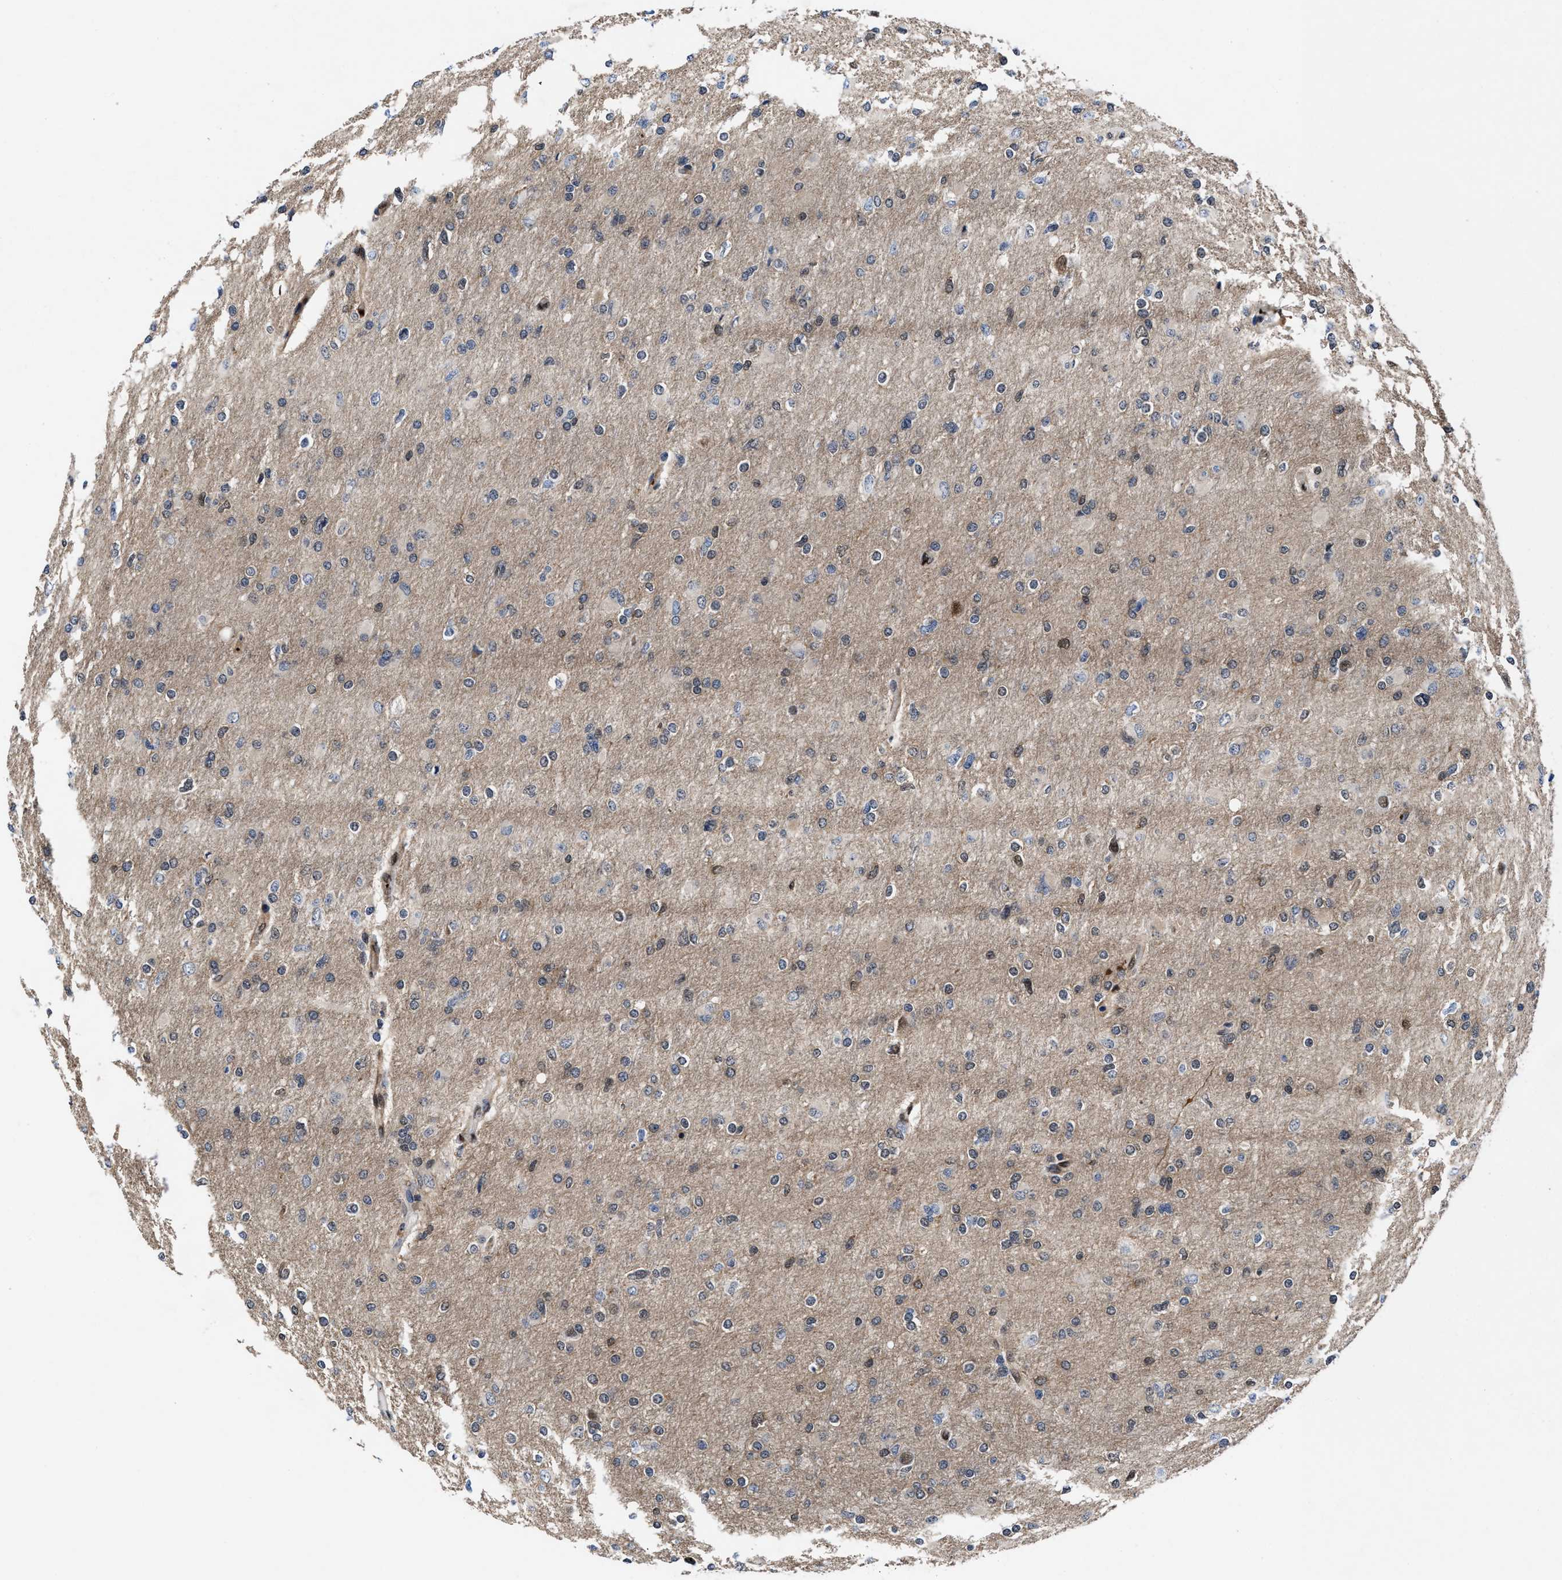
{"staining": {"intensity": "negative", "quantity": "none", "location": "none"}, "tissue": "glioma", "cell_type": "Tumor cells", "image_type": "cancer", "snomed": [{"axis": "morphology", "description": "Glioma, malignant, High grade"}, {"axis": "topography", "description": "Cerebral cortex"}], "caption": "This is an immunohistochemistry image of malignant glioma (high-grade). There is no positivity in tumor cells.", "gene": "ACLY", "patient": {"sex": "female", "age": 36}}